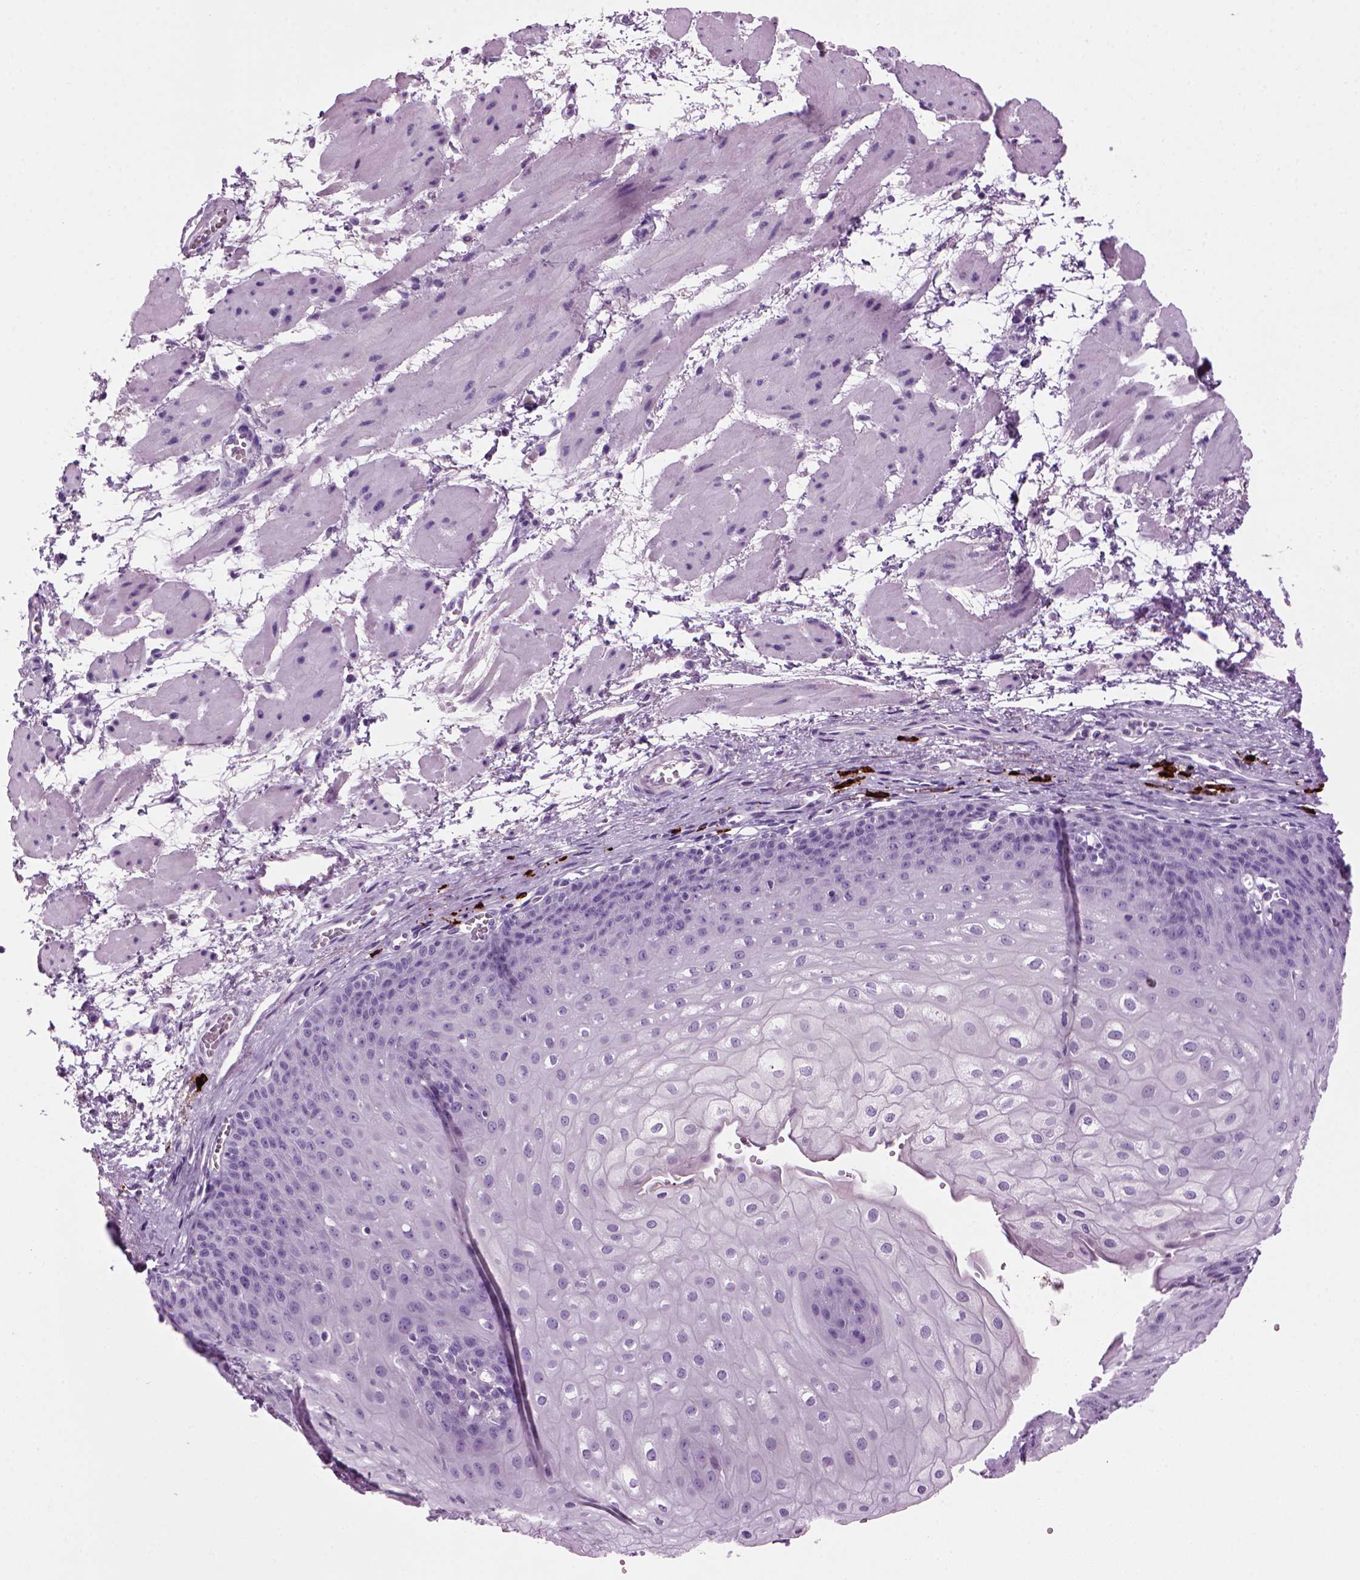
{"staining": {"intensity": "negative", "quantity": "none", "location": "none"}, "tissue": "esophagus", "cell_type": "Squamous epithelial cells", "image_type": "normal", "snomed": [{"axis": "morphology", "description": "Normal tissue, NOS"}, {"axis": "topography", "description": "Esophagus"}], "caption": "This is an IHC image of unremarkable human esophagus. There is no positivity in squamous epithelial cells.", "gene": "MZB1", "patient": {"sex": "male", "age": 71}}